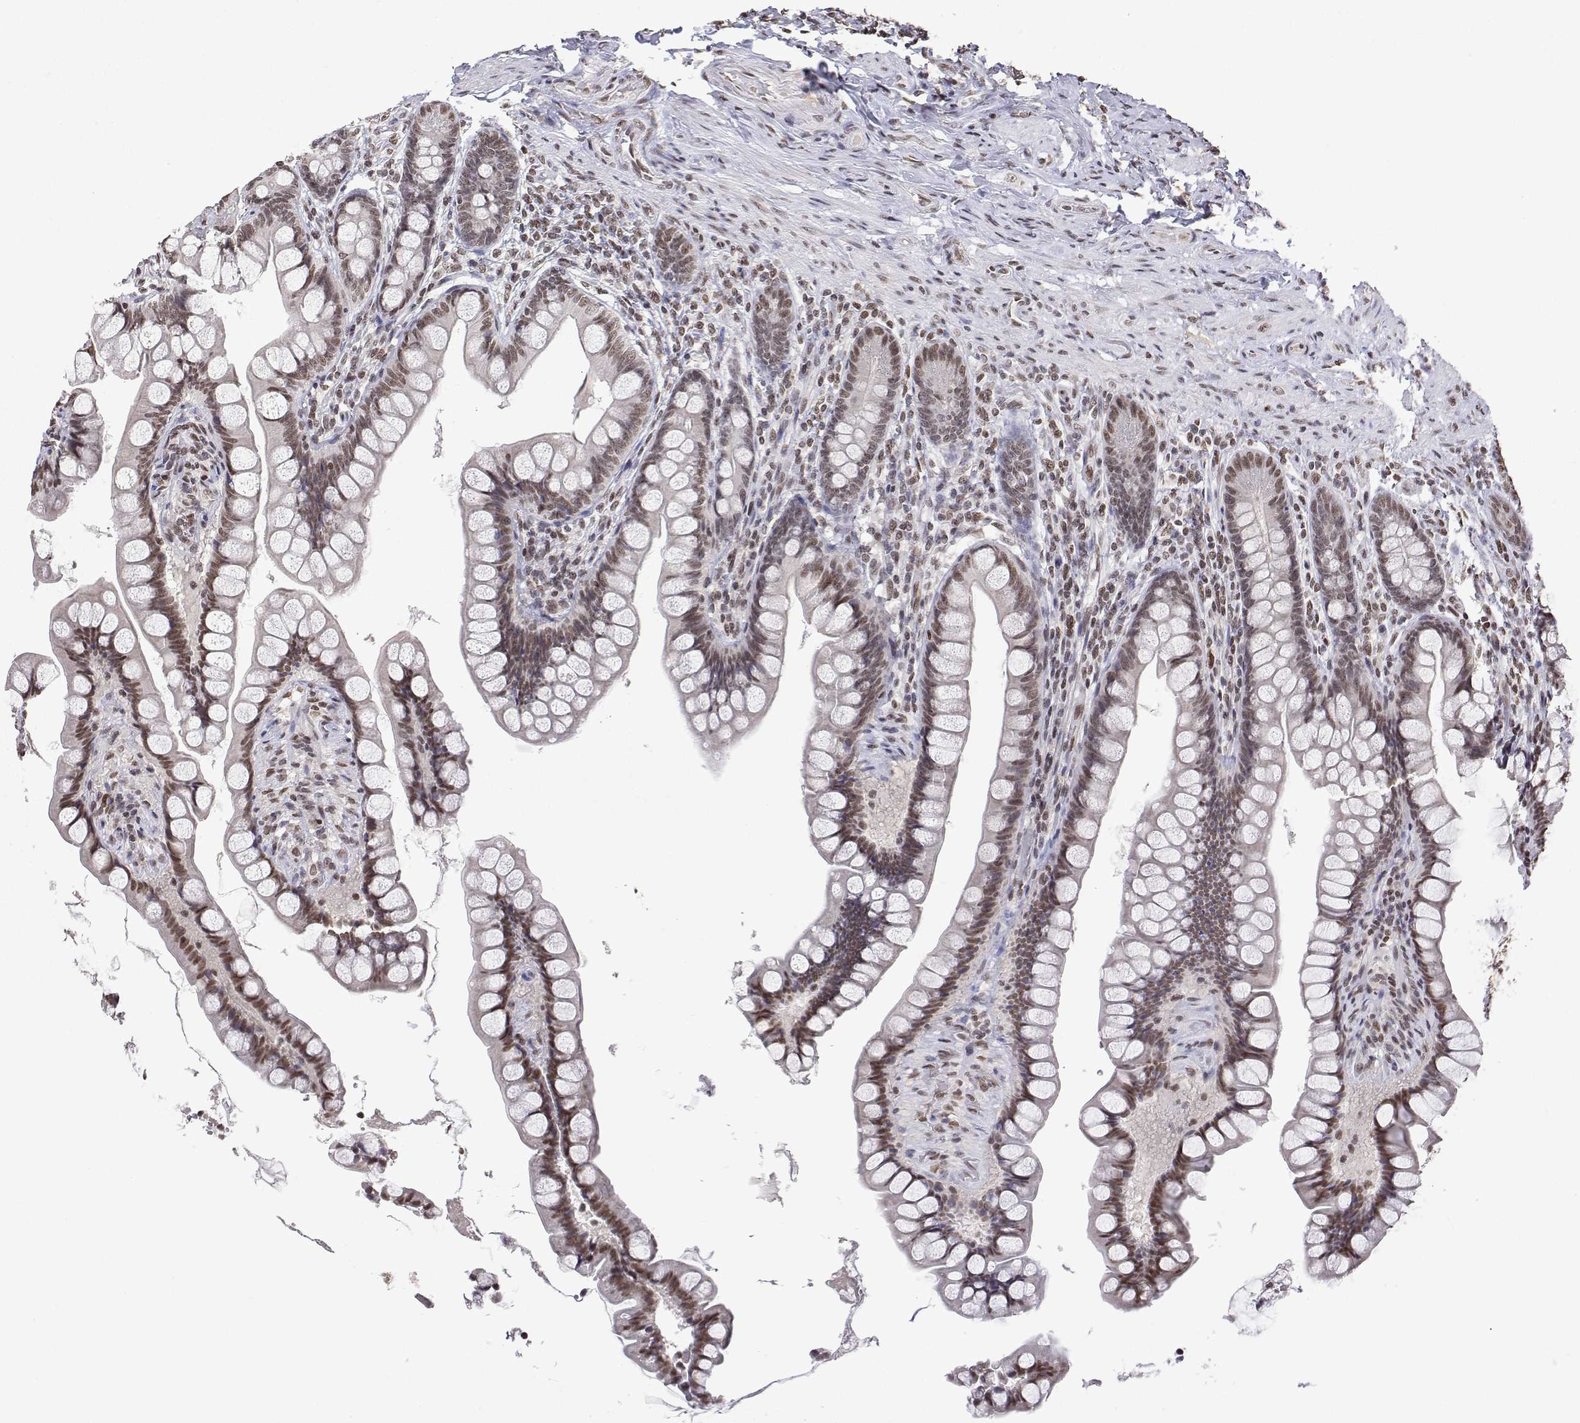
{"staining": {"intensity": "moderate", "quantity": ">75%", "location": "nuclear"}, "tissue": "small intestine", "cell_type": "Glandular cells", "image_type": "normal", "snomed": [{"axis": "morphology", "description": "Normal tissue, NOS"}, {"axis": "topography", "description": "Small intestine"}], "caption": "Brown immunohistochemical staining in benign small intestine displays moderate nuclear positivity in approximately >75% of glandular cells. (DAB (3,3'-diaminobenzidine) = brown stain, brightfield microscopy at high magnification).", "gene": "XPC", "patient": {"sex": "male", "age": 70}}